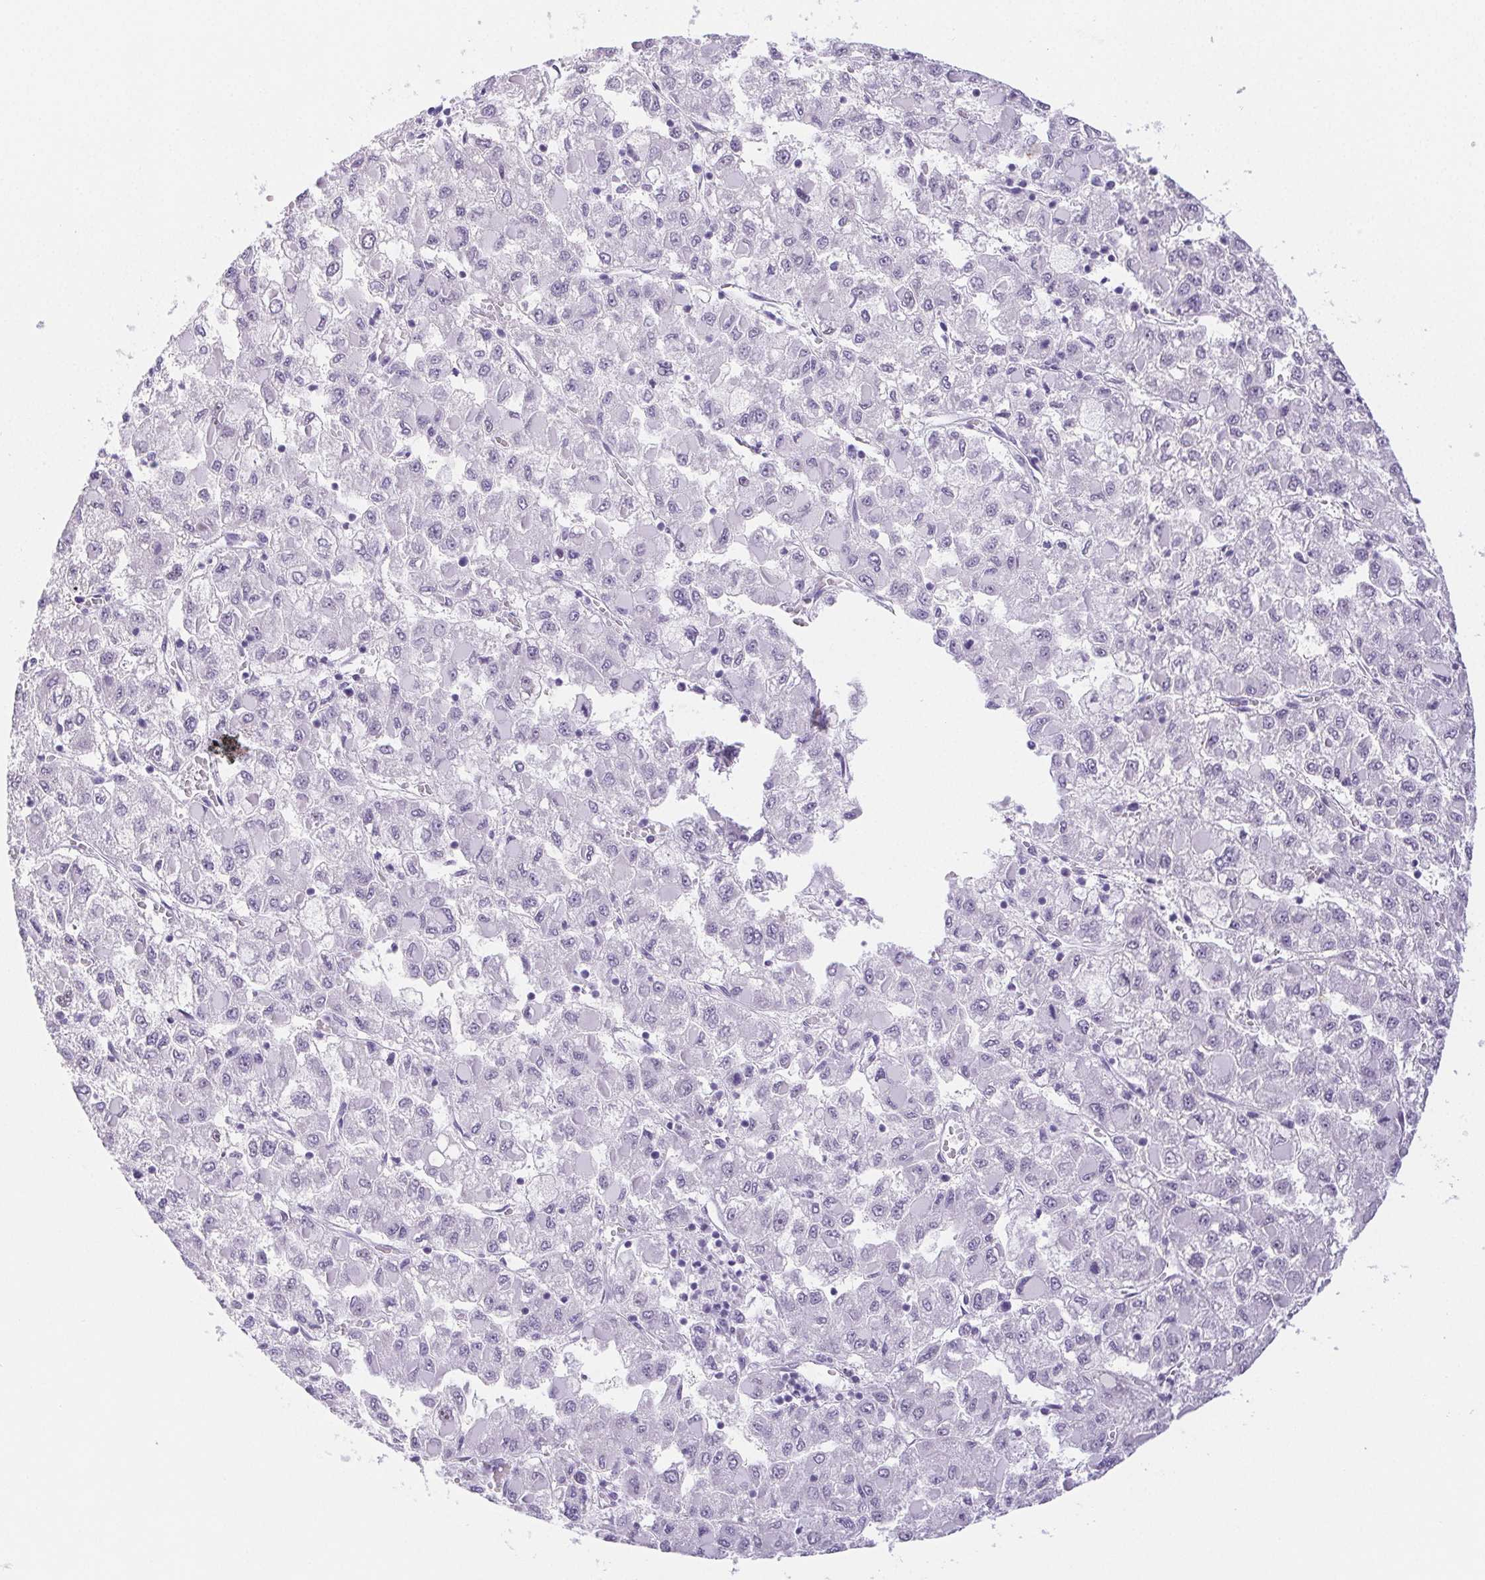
{"staining": {"intensity": "negative", "quantity": "none", "location": "none"}, "tissue": "liver cancer", "cell_type": "Tumor cells", "image_type": "cancer", "snomed": [{"axis": "morphology", "description": "Carcinoma, Hepatocellular, NOS"}, {"axis": "topography", "description": "Liver"}], "caption": "Micrograph shows no protein staining in tumor cells of liver cancer (hepatocellular carcinoma) tissue.", "gene": "ST8SIA3", "patient": {"sex": "male", "age": 40}}